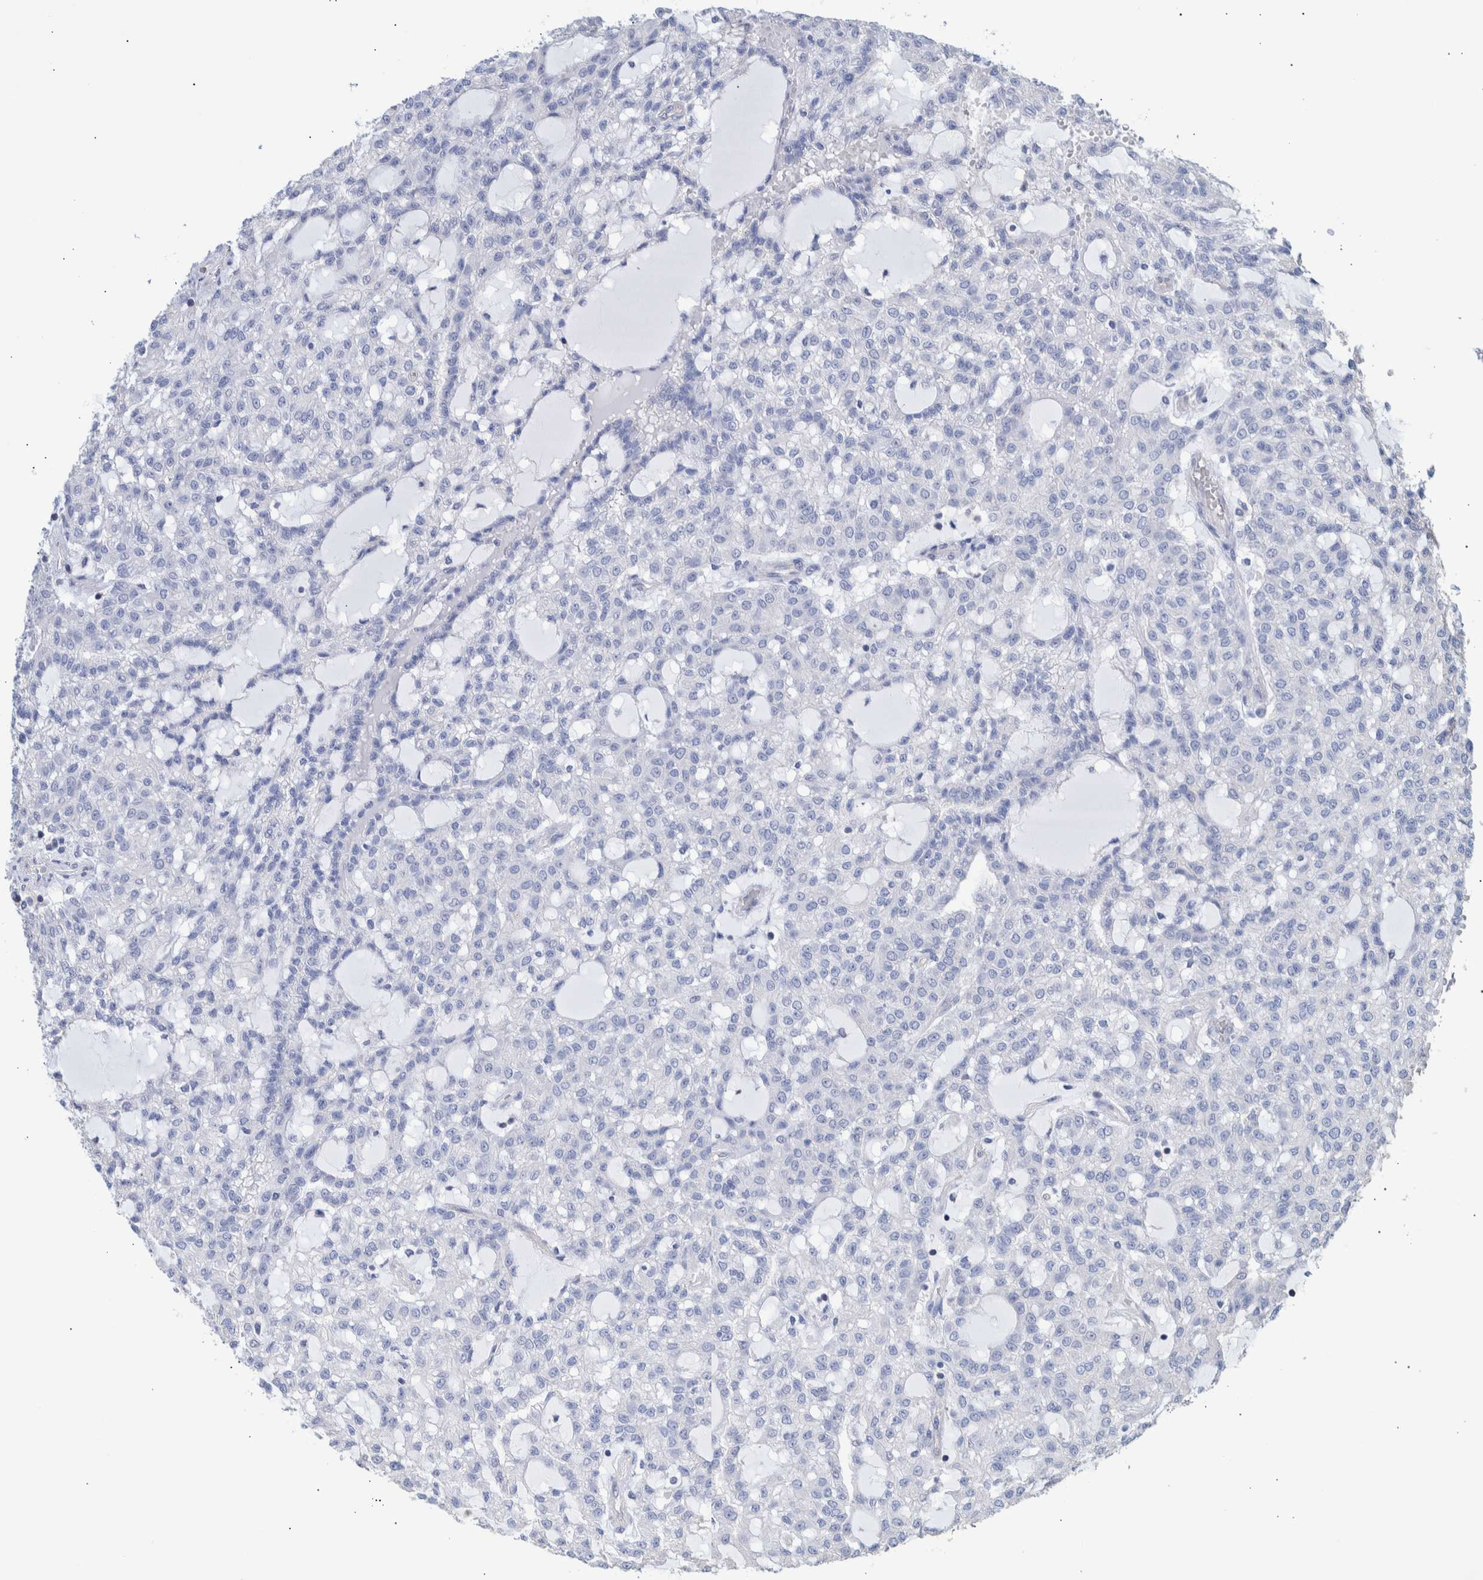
{"staining": {"intensity": "negative", "quantity": "none", "location": "none"}, "tissue": "renal cancer", "cell_type": "Tumor cells", "image_type": "cancer", "snomed": [{"axis": "morphology", "description": "Adenocarcinoma, NOS"}, {"axis": "topography", "description": "Kidney"}], "caption": "High magnification brightfield microscopy of renal cancer stained with DAB (brown) and counterstained with hematoxylin (blue): tumor cells show no significant staining.", "gene": "PPP3CC", "patient": {"sex": "male", "age": 63}}